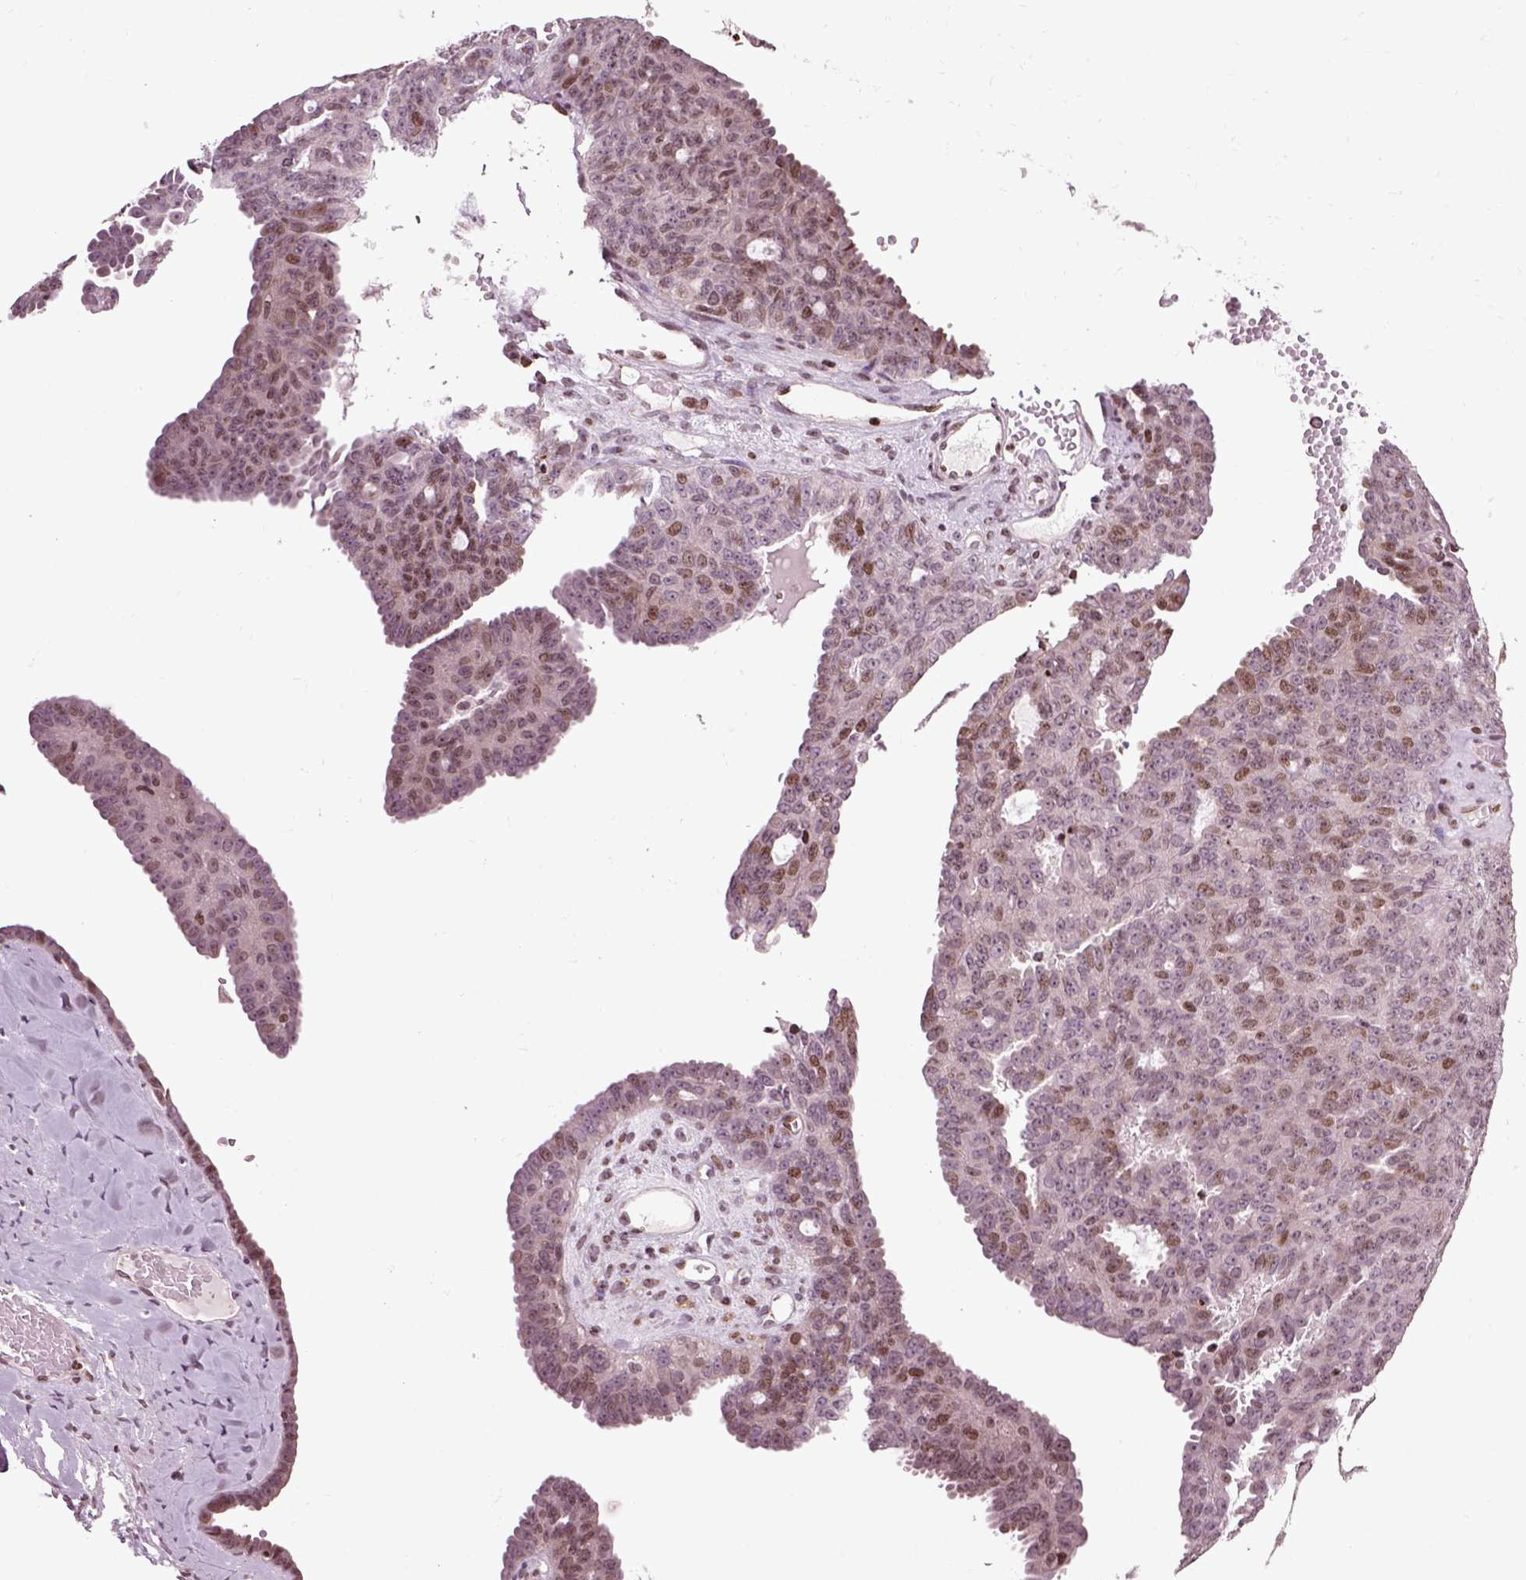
{"staining": {"intensity": "moderate", "quantity": "<25%", "location": "nuclear"}, "tissue": "ovarian cancer", "cell_type": "Tumor cells", "image_type": "cancer", "snomed": [{"axis": "morphology", "description": "Cystadenocarcinoma, serous, NOS"}, {"axis": "topography", "description": "Ovary"}], "caption": "Human ovarian serous cystadenocarcinoma stained with a brown dye demonstrates moderate nuclear positive positivity in approximately <25% of tumor cells.", "gene": "HEYL", "patient": {"sex": "female", "age": 71}}